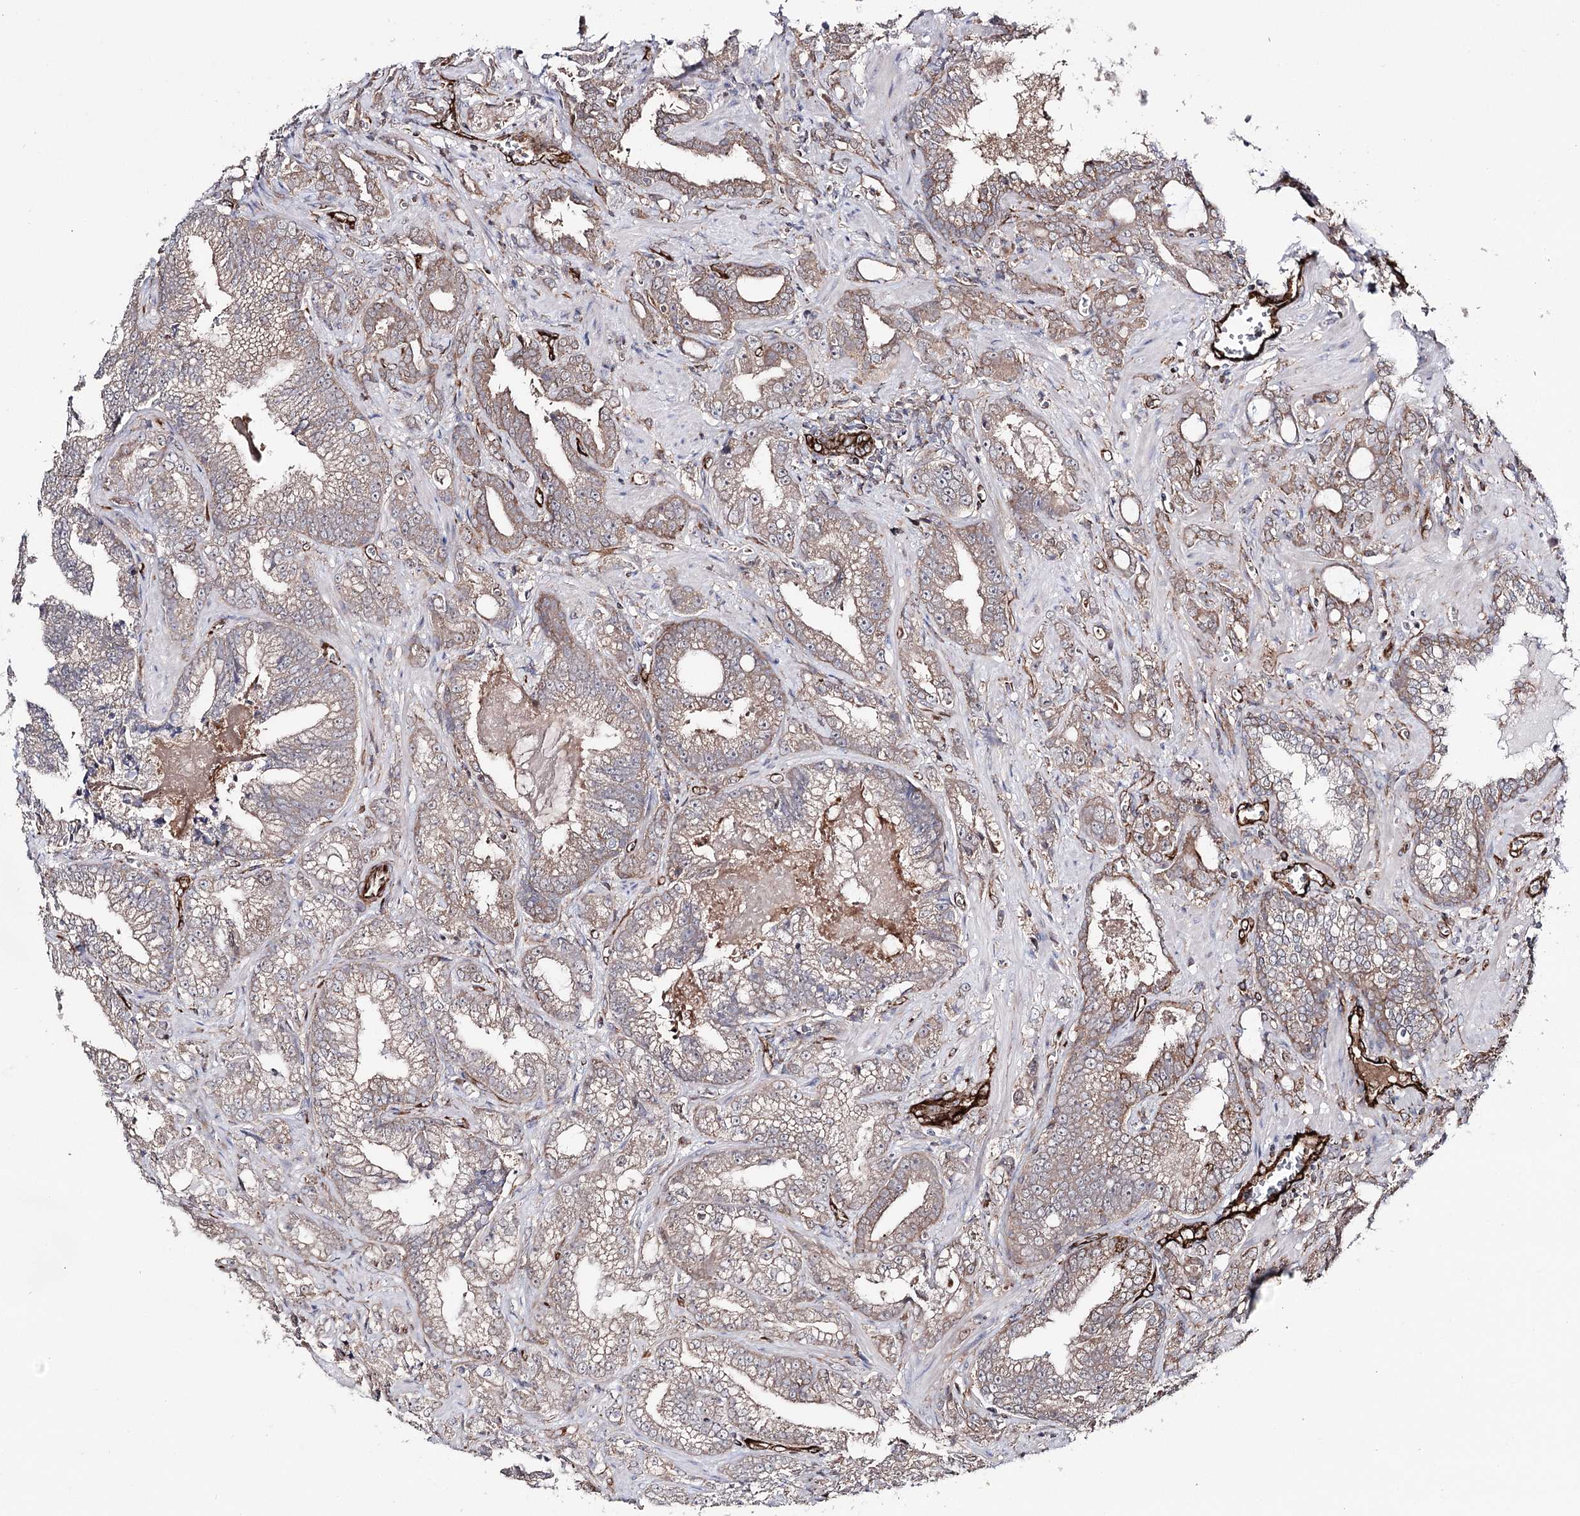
{"staining": {"intensity": "moderate", "quantity": "25%-75%", "location": "cytoplasmic/membranous"}, "tissue": "prostate cancer", "cell_type": "Tumor cells", "image_type": "cancer", "snomed": [{"axis": "morphology", "description": "Adenocarcinoma, High grade"}, {"axis": "topography", "description": "Prostate and seminal vesicle, NOS"}], "caption": "This image shows immunohistochemistry staining of adenocarcinoma (high-grade) (prostate), with medium moderate cytoplasmic/membranous staining in about 25%-75% of tumor cells.", "gene": "MIB1", "patient": {"sex": "male", "age": 67}}